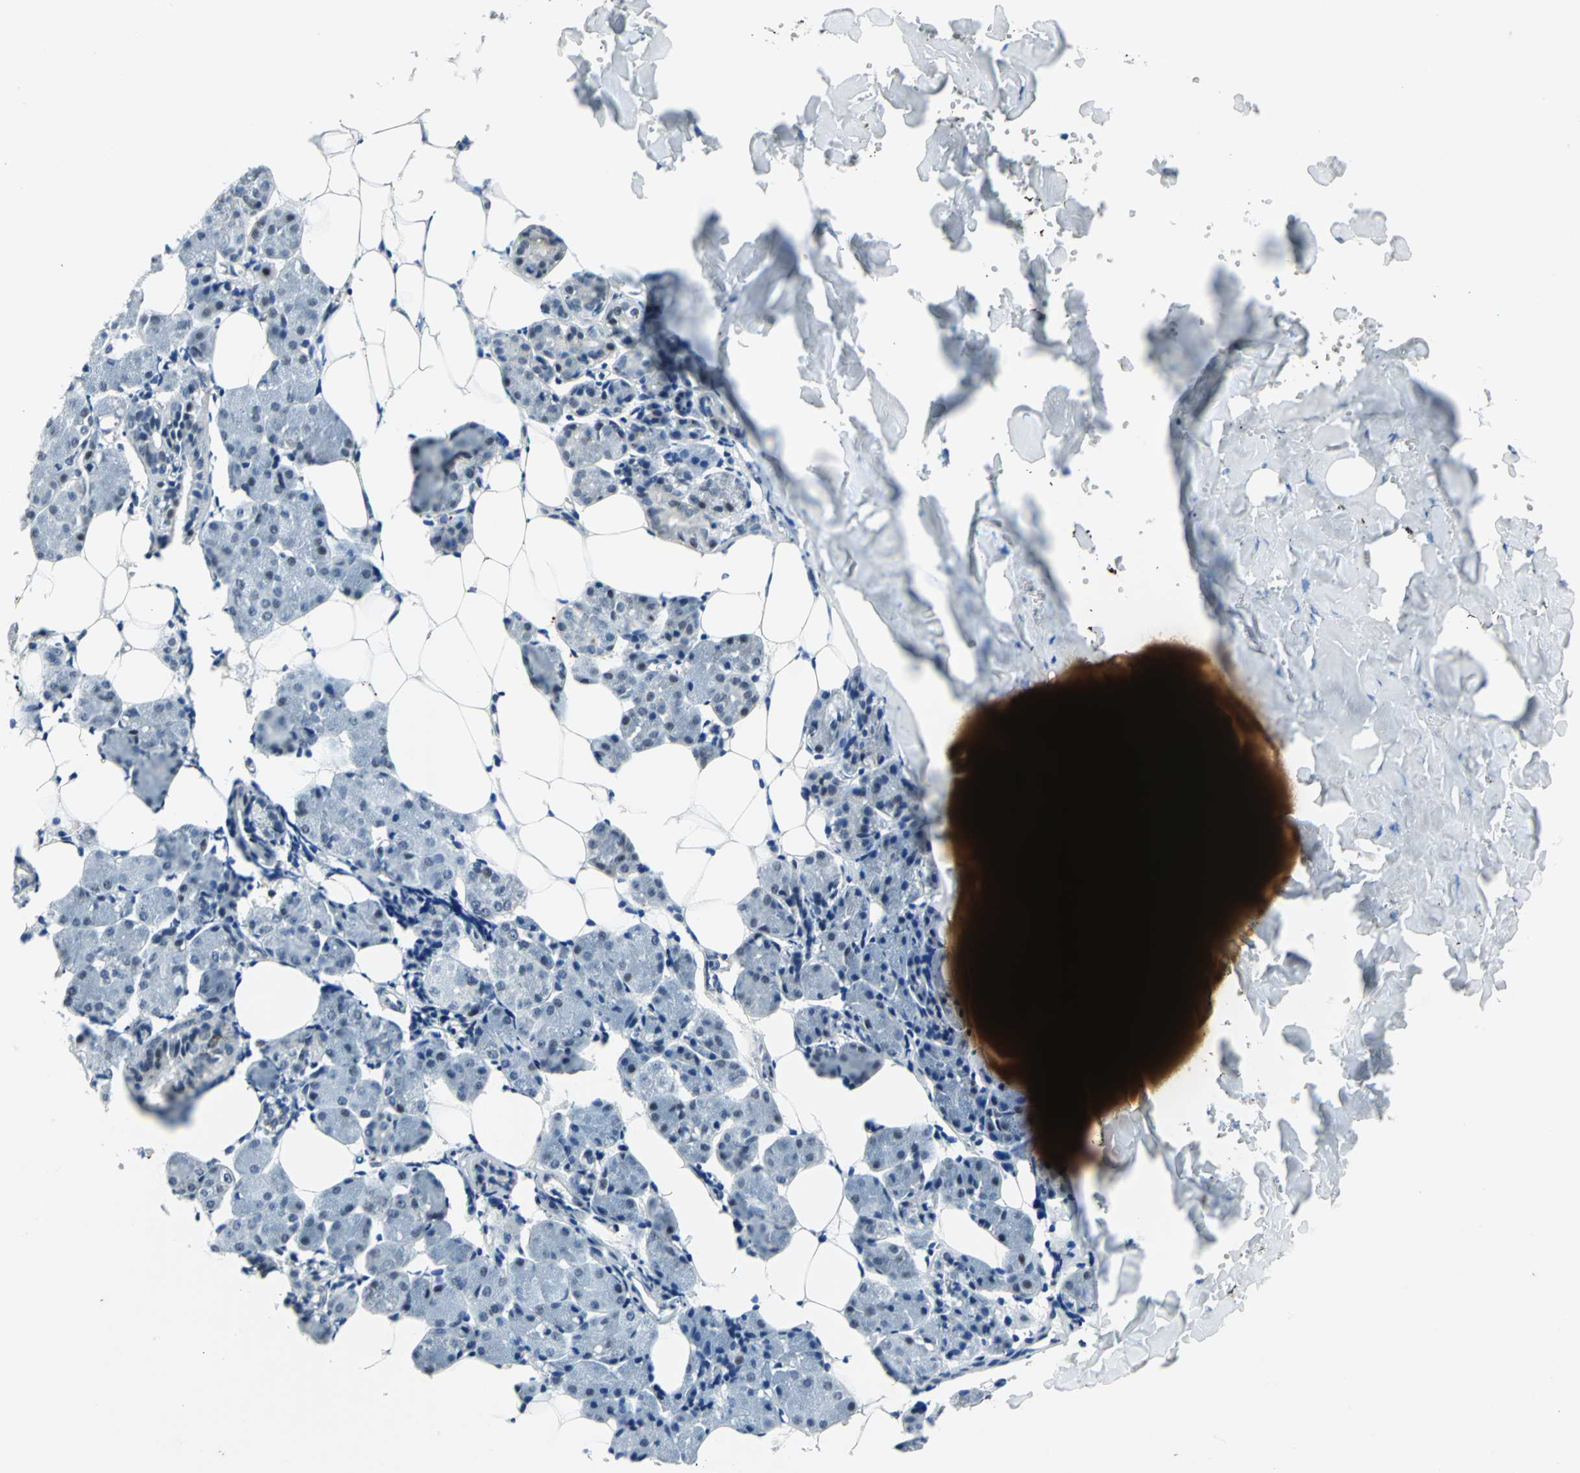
{"staining": {"intensity": "negative", "quantity": "none", "location": "none"}, "tissue": "salivary gland", "cell_type": "Glandular cells", "image_type": "normal", "snomed": [{"axis": "morphology", "description": "Normal tissue, NOS"}, {"axis": "morphology", "description": "Adenoma, NOS"}, {"axis": "topography", "description": "Salivary gland"}], "caption": "An immunohistochemistry (IHC) photomicrograph of benign salivary gland is shown. There is no staining in glandular cells of salivary gland. (DAB (3,3'-diaminobenzidine) IHC, high magnification).", "gene": "RAD17", "patient": {"sex": "female", "age": 32}}